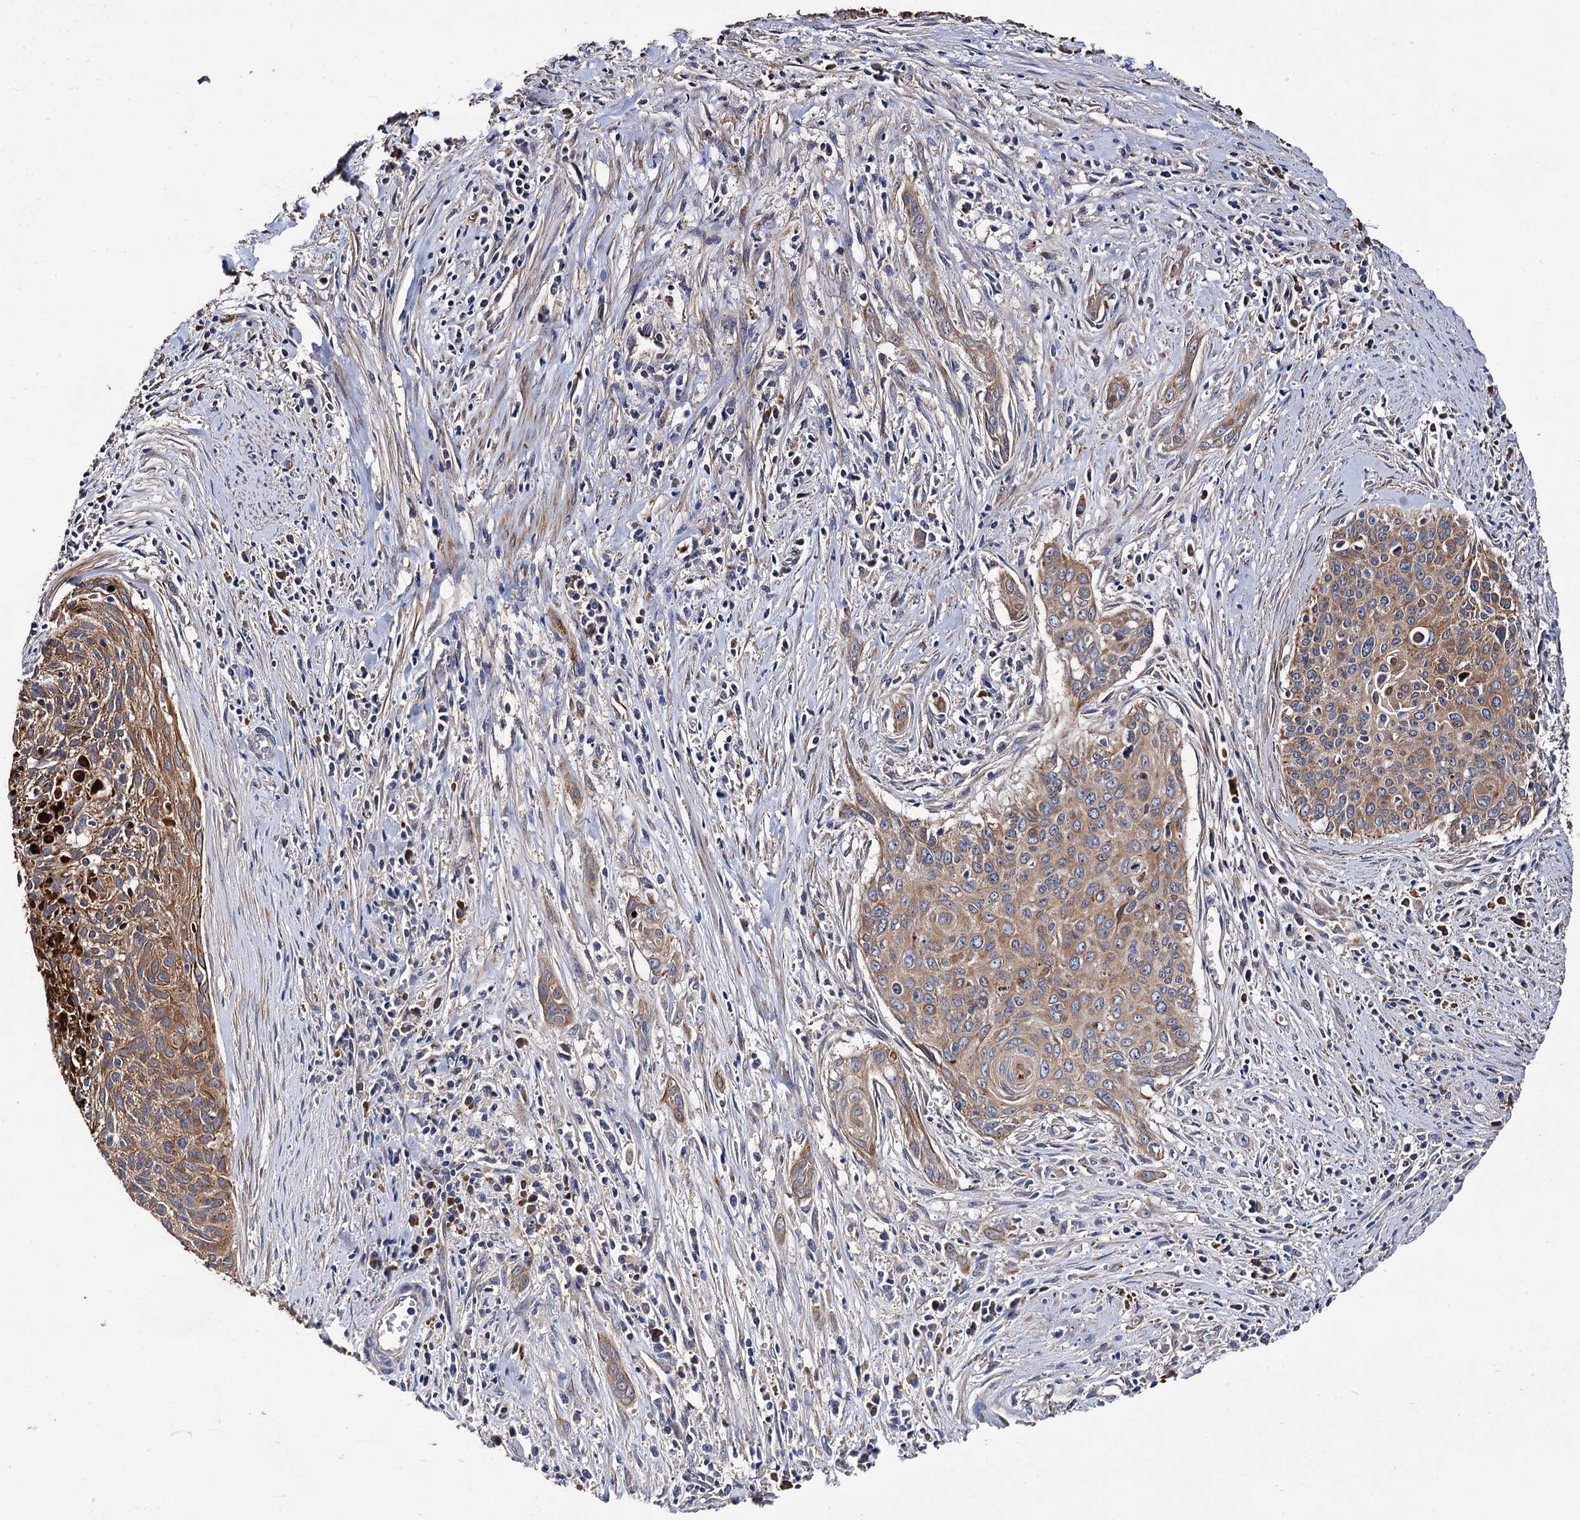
{"staining": {"intensity": "moderate", "quantity": ">75%", "location": "cytoplasmic/membranous"}, "tissue": "cervical cancer", "cell_type": "Tumor cells", "image_type": "cancer", "snomed": [{"axis": "morphology", "description": "Squamous cell carcinoma, NOS"}, {"axis": "topography", "description": "Cervix"}], "caption": "A micrograph of human cervical squamous cell carcinoma stained for a protein exhibits moderate cytoplasmic/membranous brown staining in tumor cells.", "gene": "RASSF1", "patient": {"sex": "female", "age": 55}}